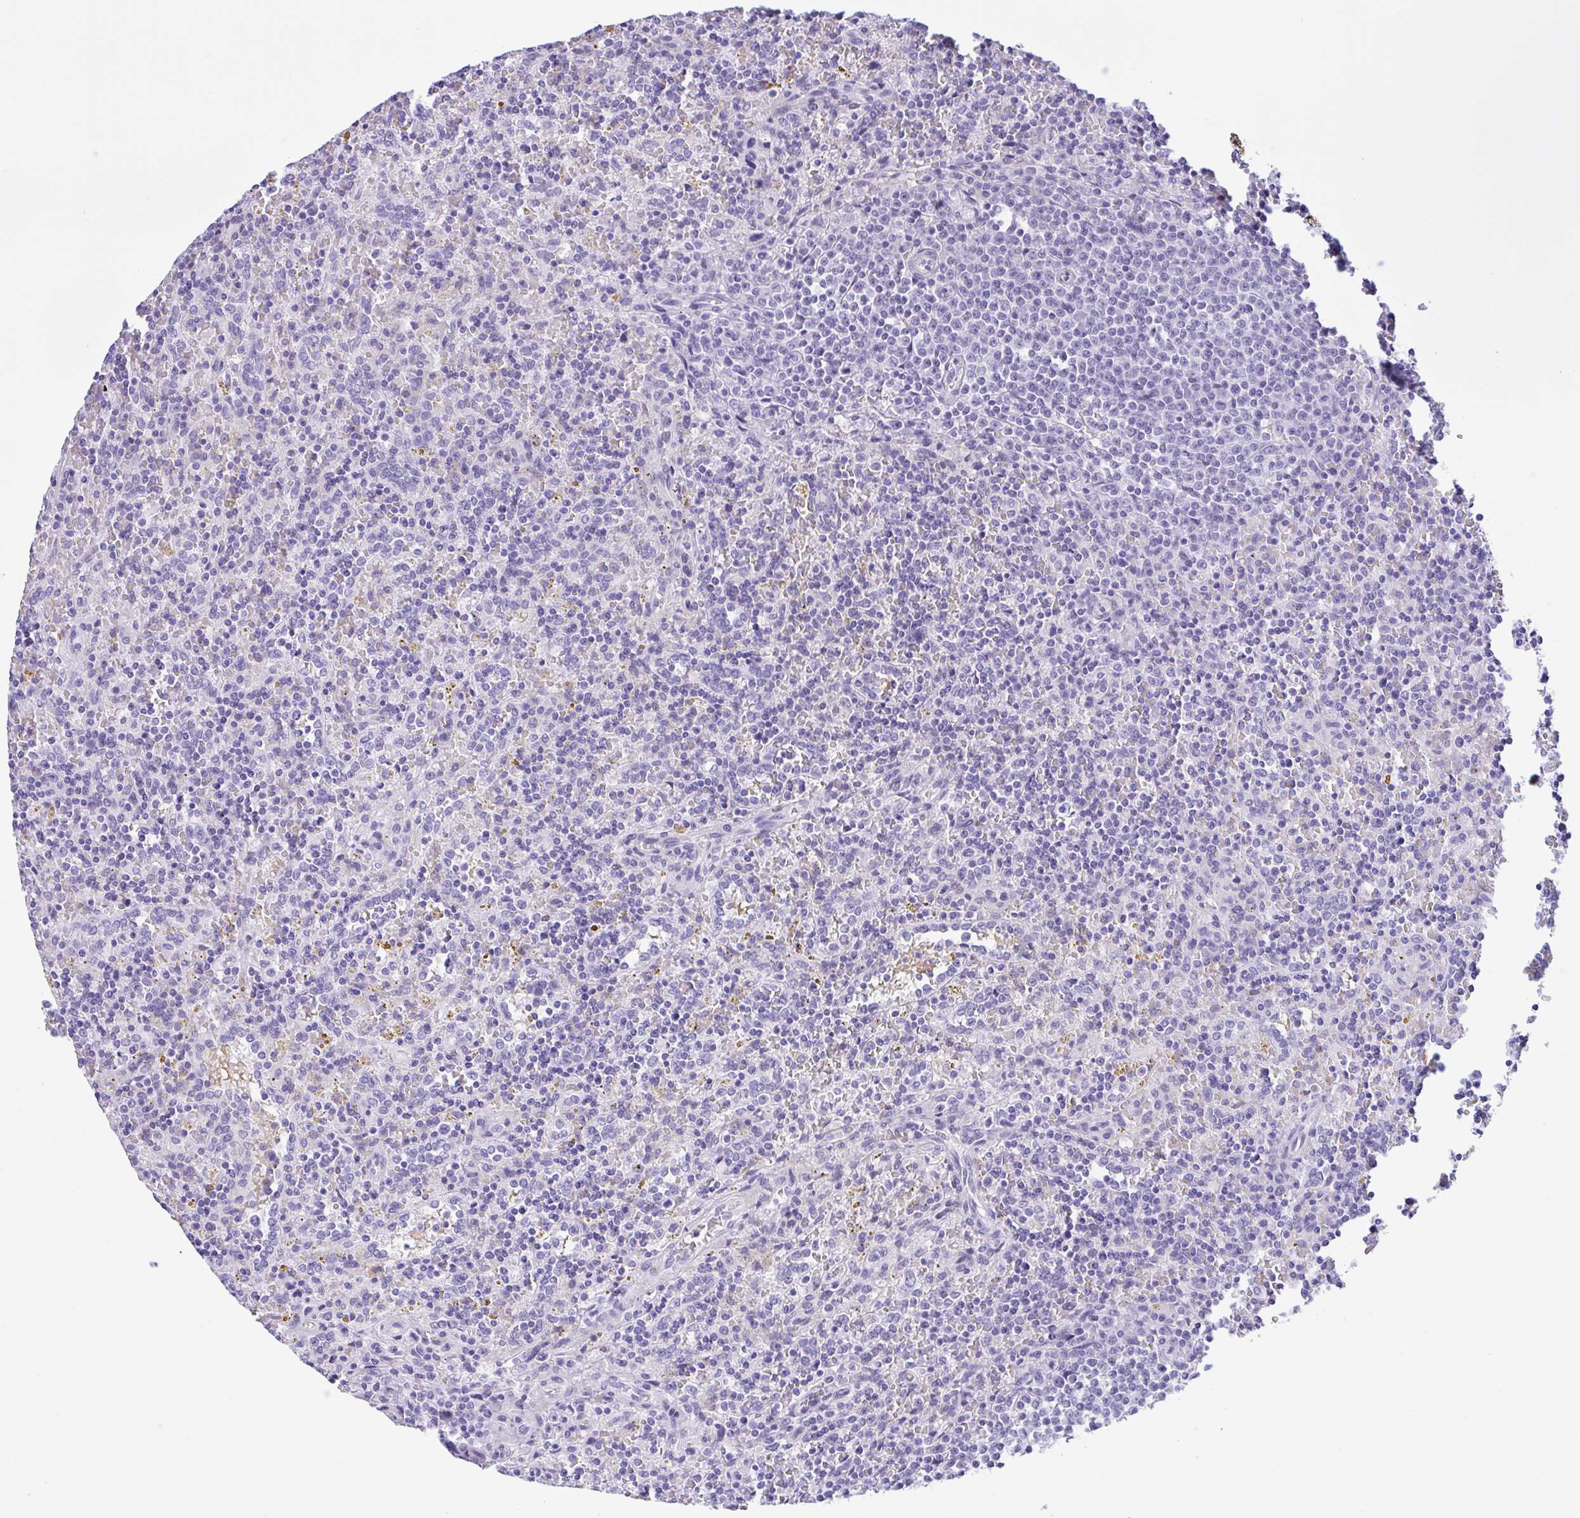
{"staining": {"intensity": "negative", "quantity": "none", "location": "none"}, "tissue": "lymphoma", "cell_type": "Tumor cells", "image_type": "cancer", "snomed": [{"axis": "morphology", "description": "Malignant lymphoma, non-Hodgkin's type, Low grade"}, {"axis": "topography", "description": "Spleen"}], "caption": "Immunohistochemical staining of lymphoma displays no significant staining in tumor cells.", "gene": "AHCYL2", "patient": {"sex": "male", "age": 67}}